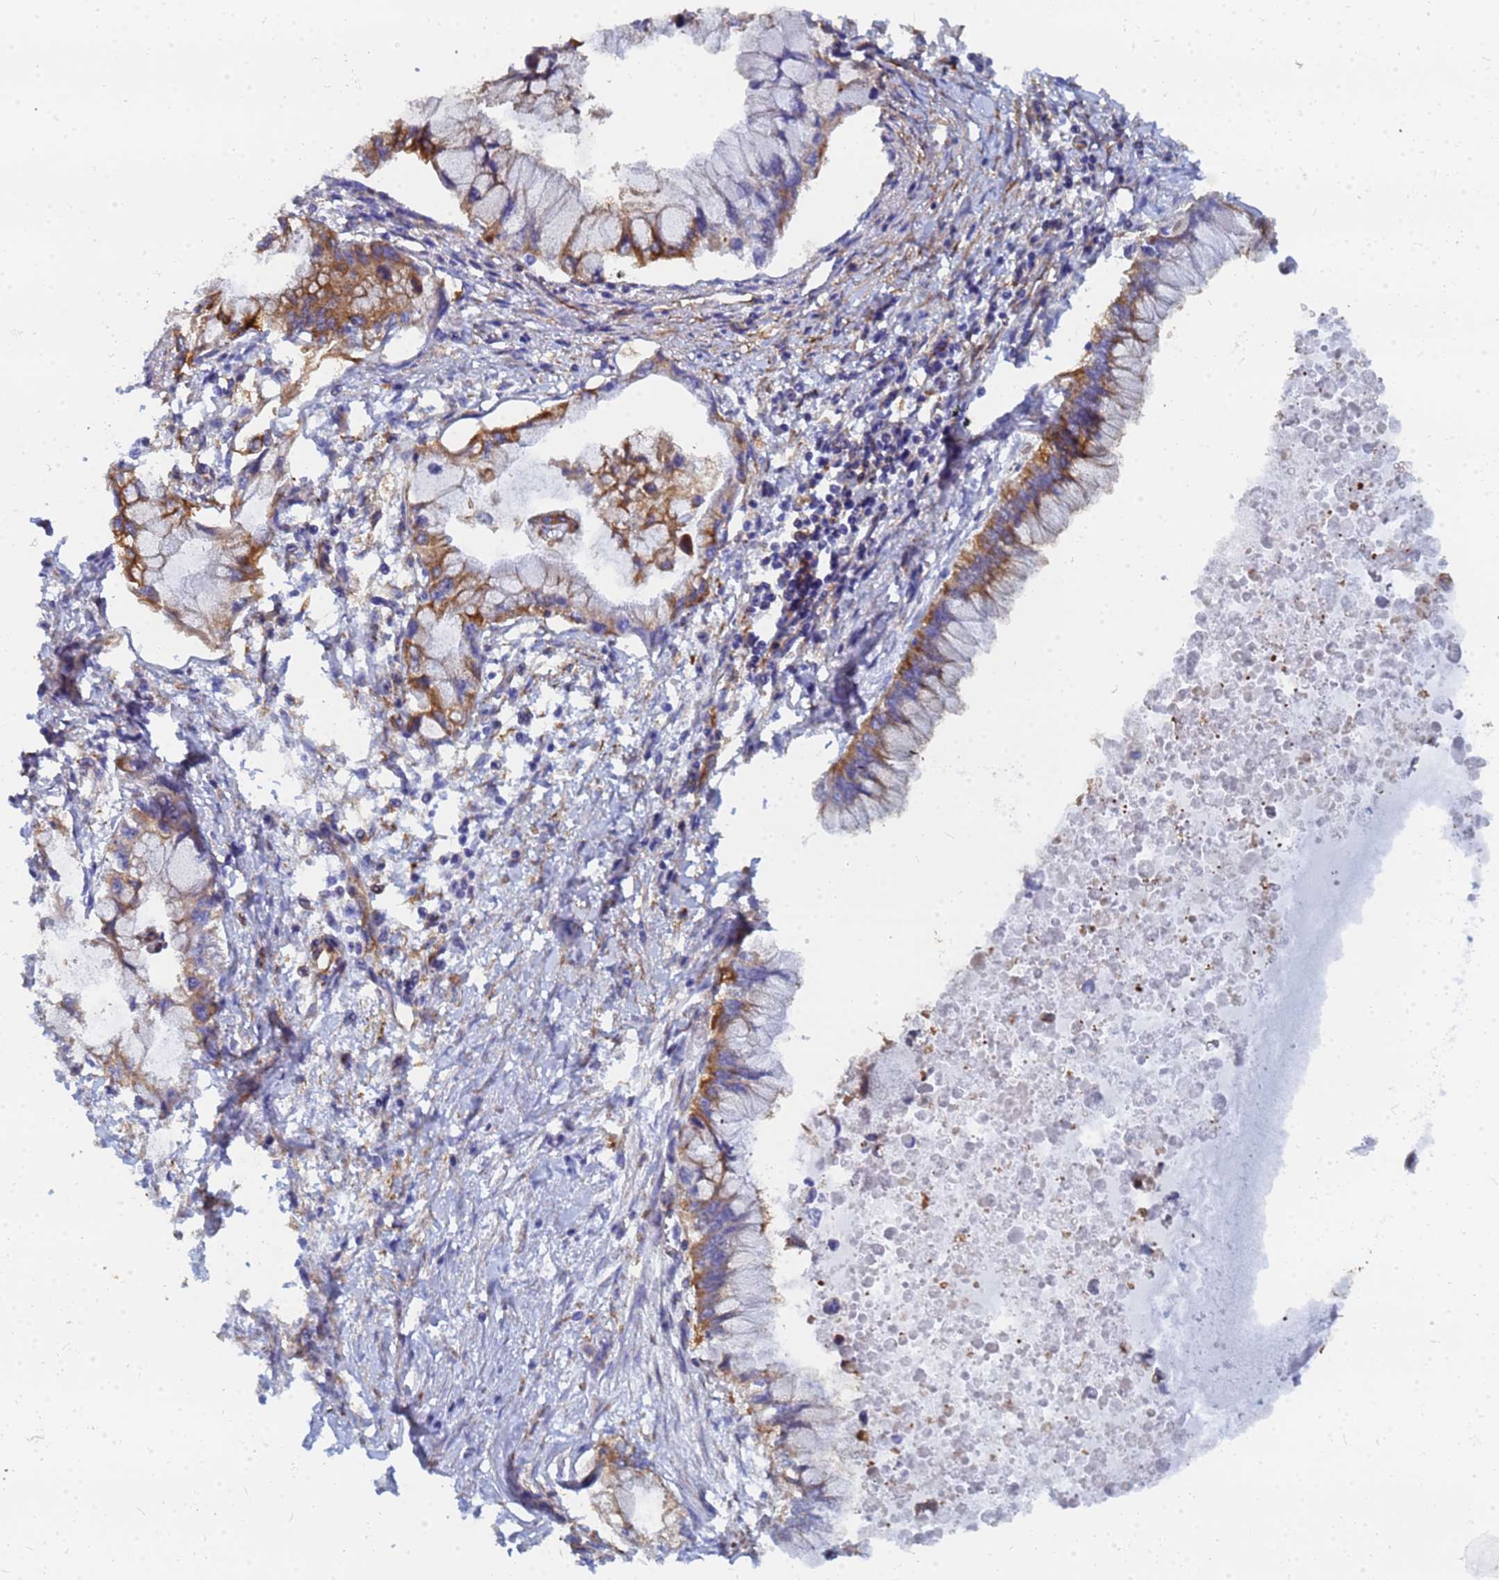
{"staining": {"intensity": "moderate", "quantity": ">75%", "location": "cytoplasmic/membranous"}, "tissue": "pancreatic cancer", "cell_type": "Tumor cells", "image_type": "cancer", "snomed": [{"axis": "morphology", "description": "Adenocarcinoma, NOS"}, {"axis": "topography", "description": "Pancreas"}], "caption": "Immunohistochemical staining of human adenocarcinoma (pancreatic) demonstrates moderate cytoplasmic/membranous protein expression in about >75% of tumor cells. (DAB = brown stain, brightfield microscopy at high magnification).", "gene": "GPR42", "patient": {"sex": "male", "age": 48}}